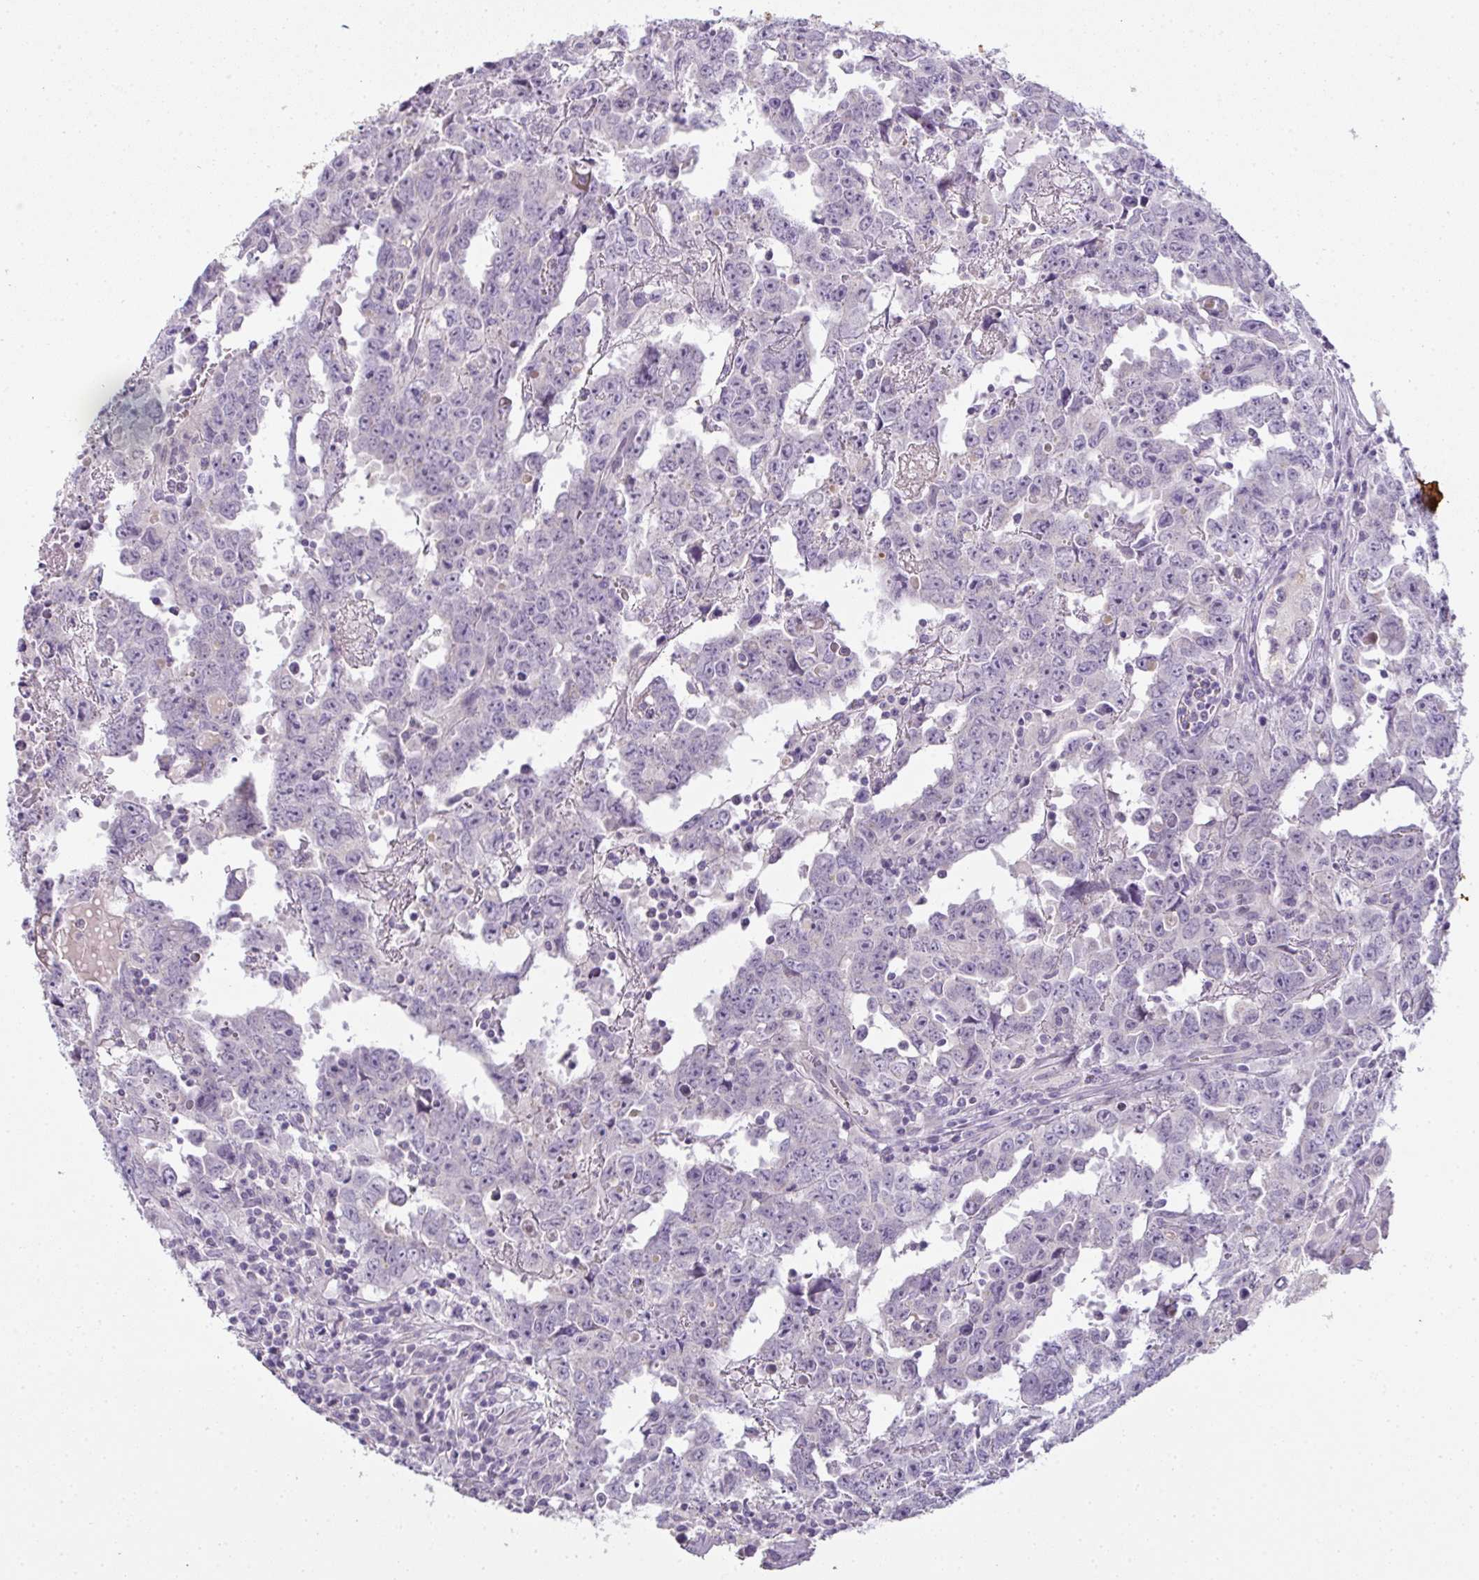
{"staining": {"intensity": "negative", "quantity": "none", "location": "none"}, "tissue": "testis cancer", "cell_type": "Tumor cells", "image_type": "cancer", "snomed": [{"axis": "morphology", "description": "Carcinoma, Embryonal, NOS"}, {"axis": "topography", "description": "Testis"}], "caption": "There is no significant expression in tumor cells of embryonal carcinoma (testis). The staining is performed using DAB brown chromogen with nuclei counter-stained in using hematoxylin.", "gene": "CMPK1", "patient": {"sex": "male", "age": 22}}